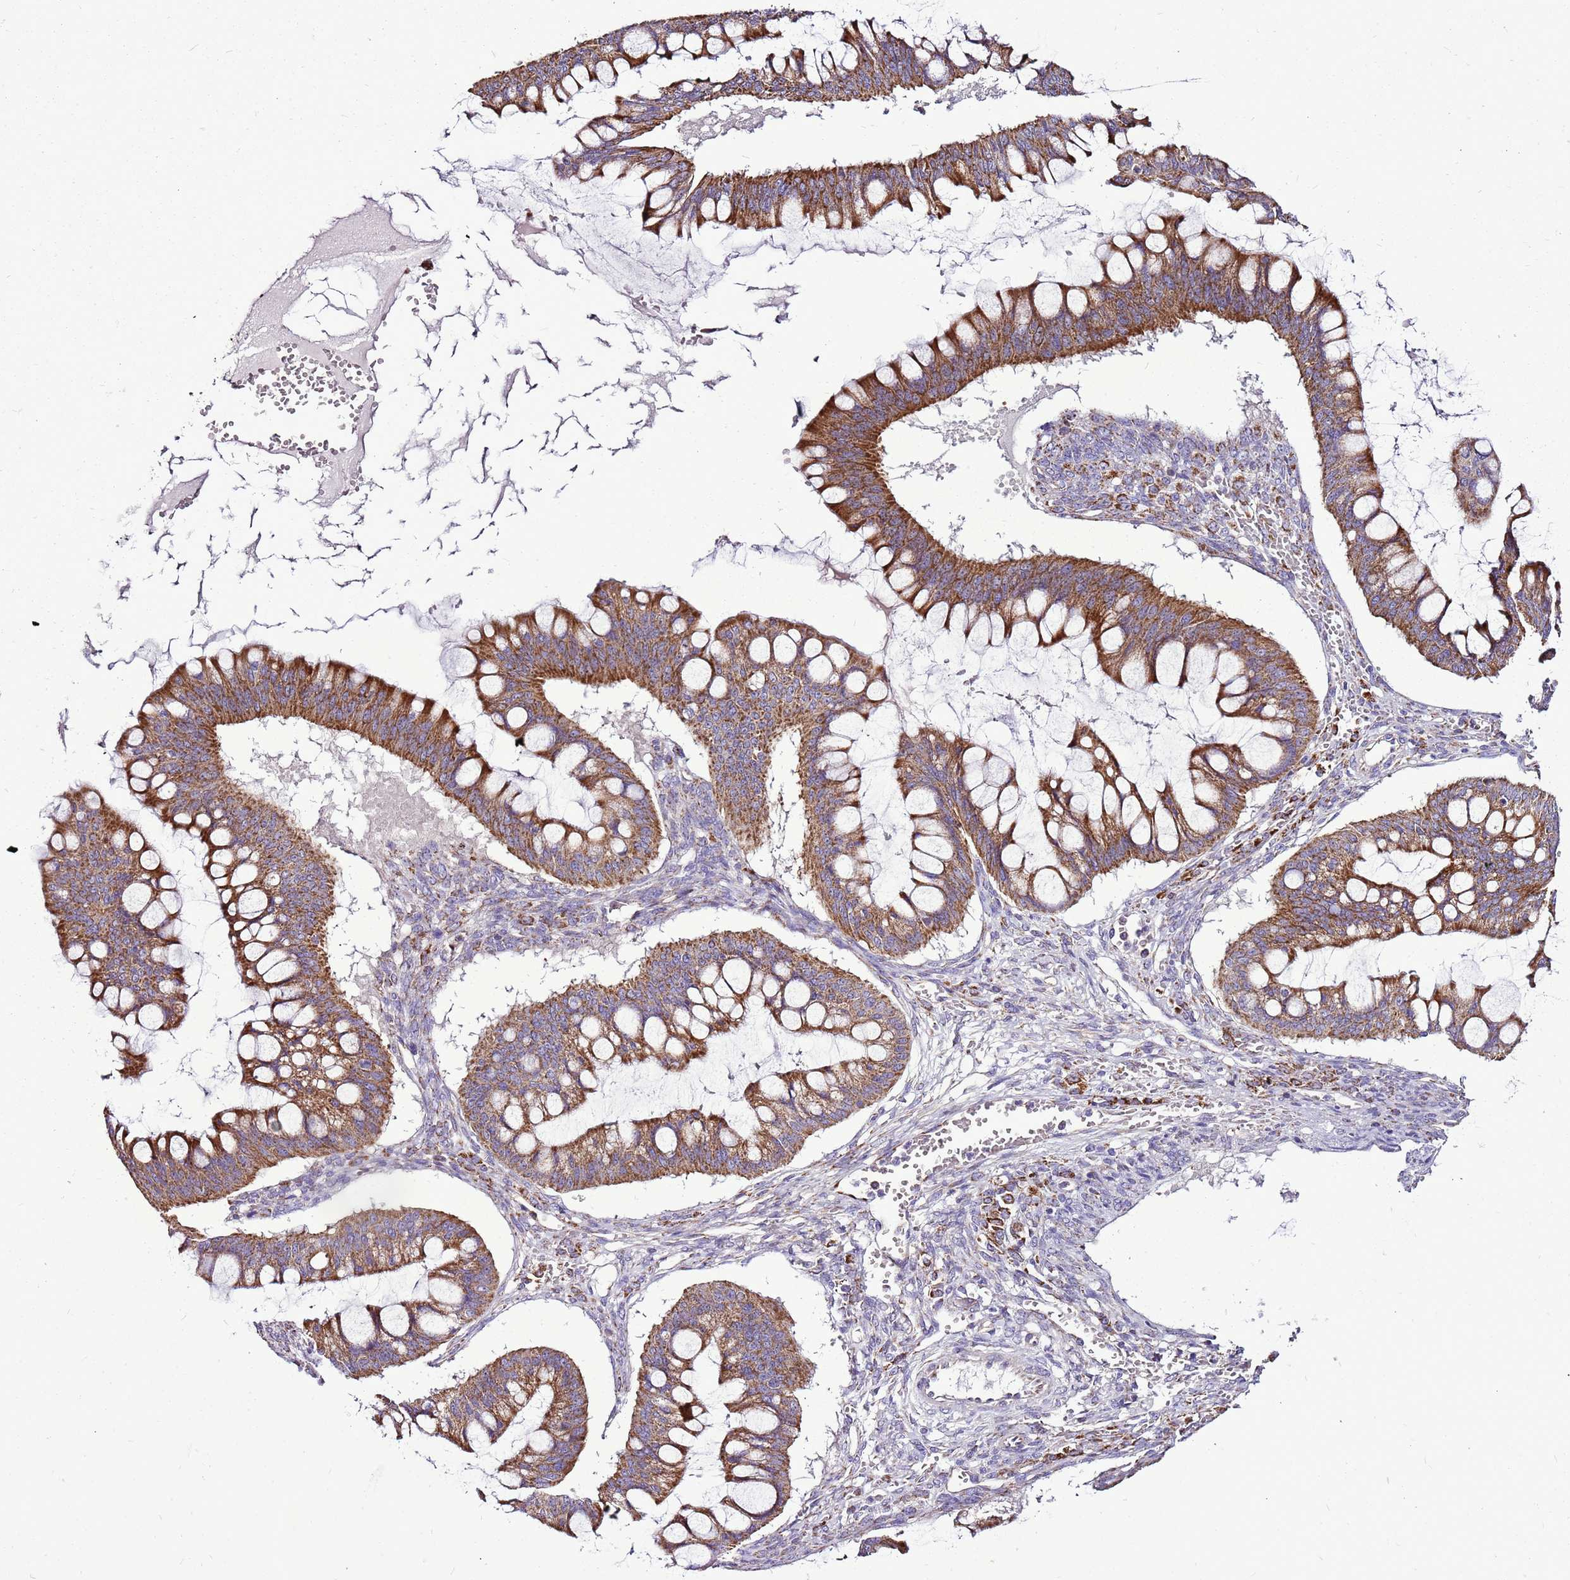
{"staining": {"intensity": "moderate", "quantity": ">75%", "location": "cytoplasmic/membranous"}, "tissue": "ovarian cancer", "cell_type": "Tumor cells", "image_type": "cancer", "snomed": [{"axis": "morphology", "description": "Cystadenocarcinoma, mucinous, NOS"}, {"axis": "topography", "description": "Ovary"}], "caption": "About >75% of tumor cells in ovarian cancer show moderate cytoplasmic/membranous protein expression as visualized by brown immunohistochemical staining.", "gene": "GCDH", "patient": {"sex": "female", "age": 73}}